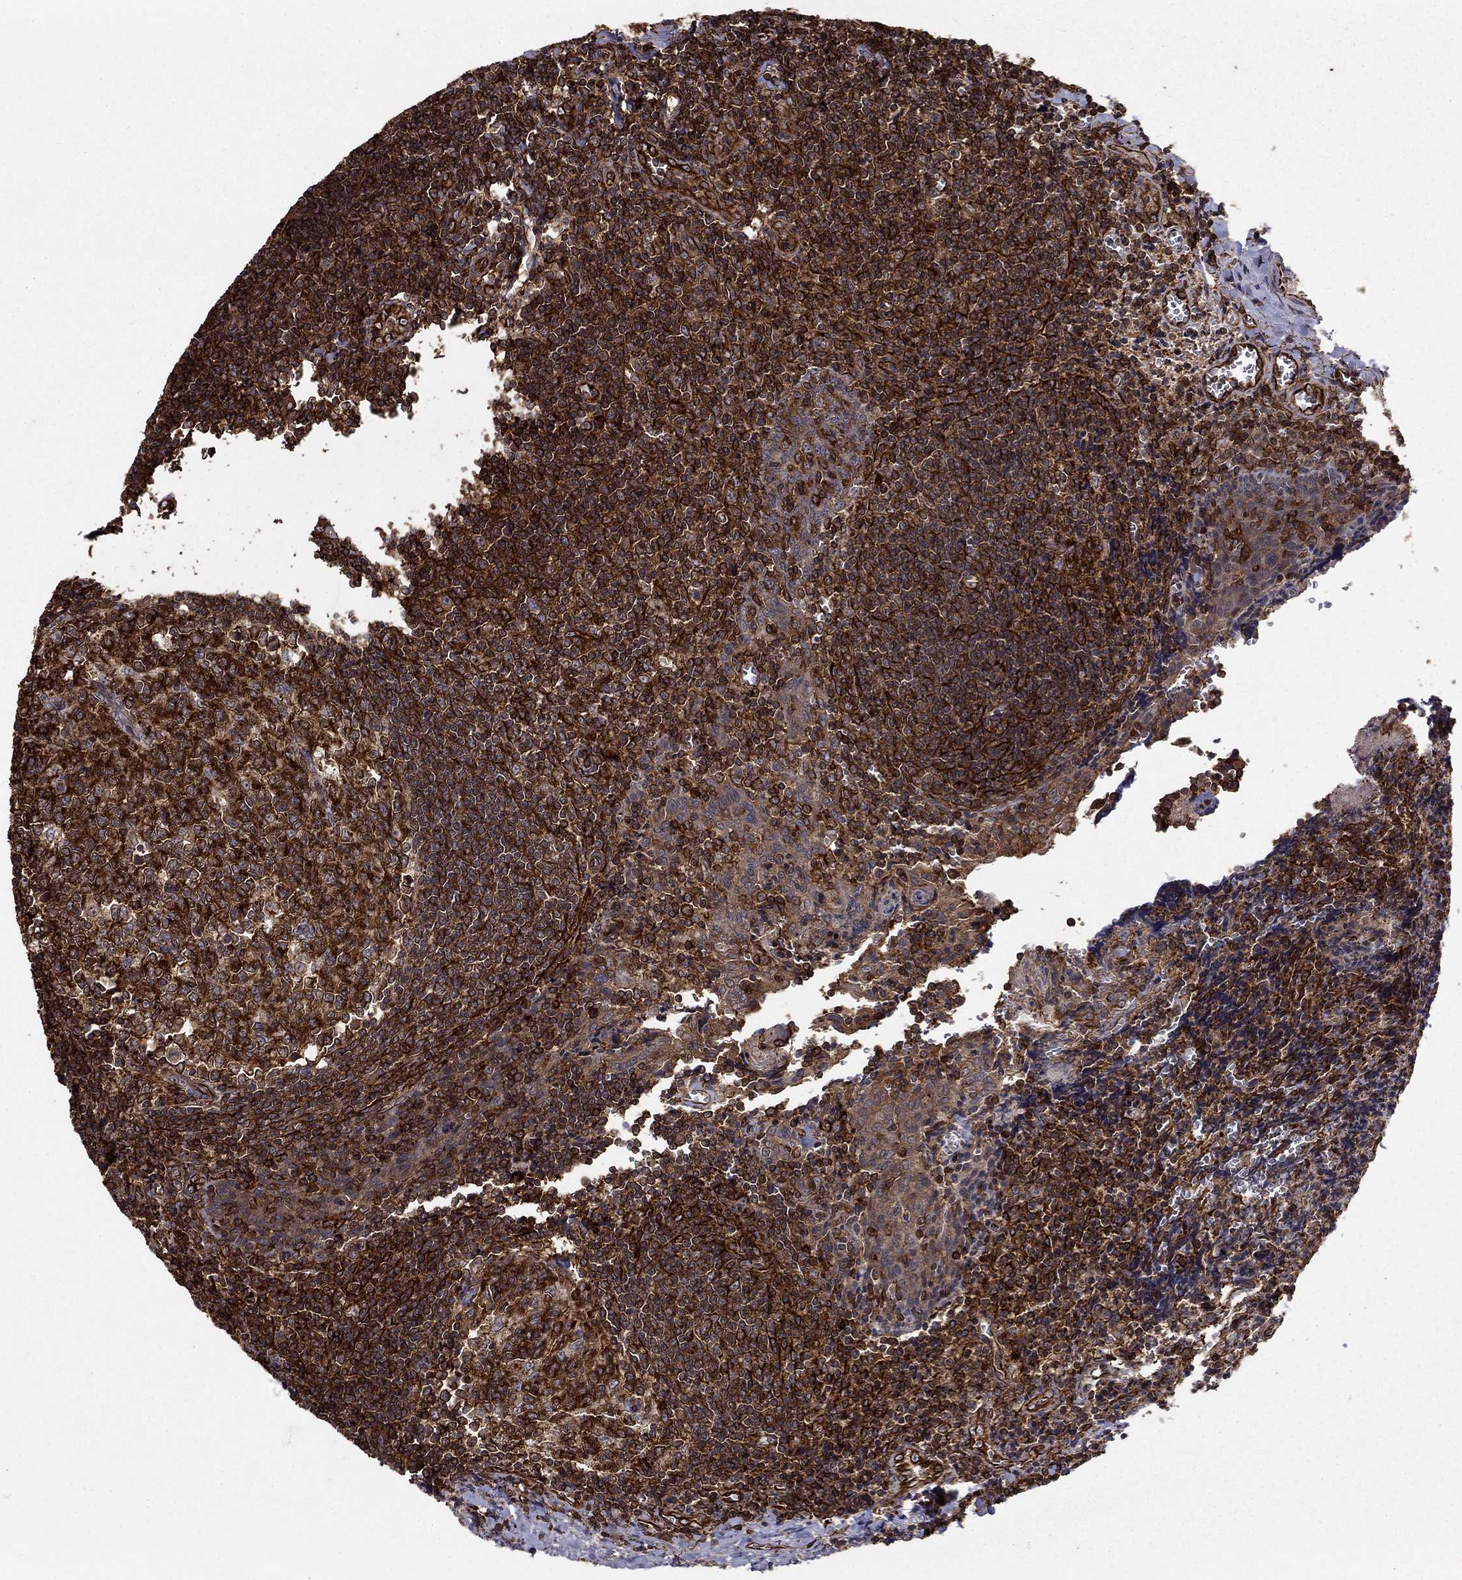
{"staining": {"intensity": "strong", "quantity": ">75%", "location": "cytoplasmic/membranous"}, "tissue": "tonsil", "cell_type": "Germinal center cells", "image_type": "normal", "snomed": [{"axis": "morphology", "description": "Normal tissue, NOS"}, {"axis": "morphology", "description": "Inflammation, NOS"}, {"axis": "topography", "description": "Tonsil"}], "caption": "Human tonsil stained with a brown dye displays strong cytoplasmic/membranous positive positivity in about >75% of germinal center cells.", "gene": "ADM", "patient": {"sex": "female", "age": 31}}